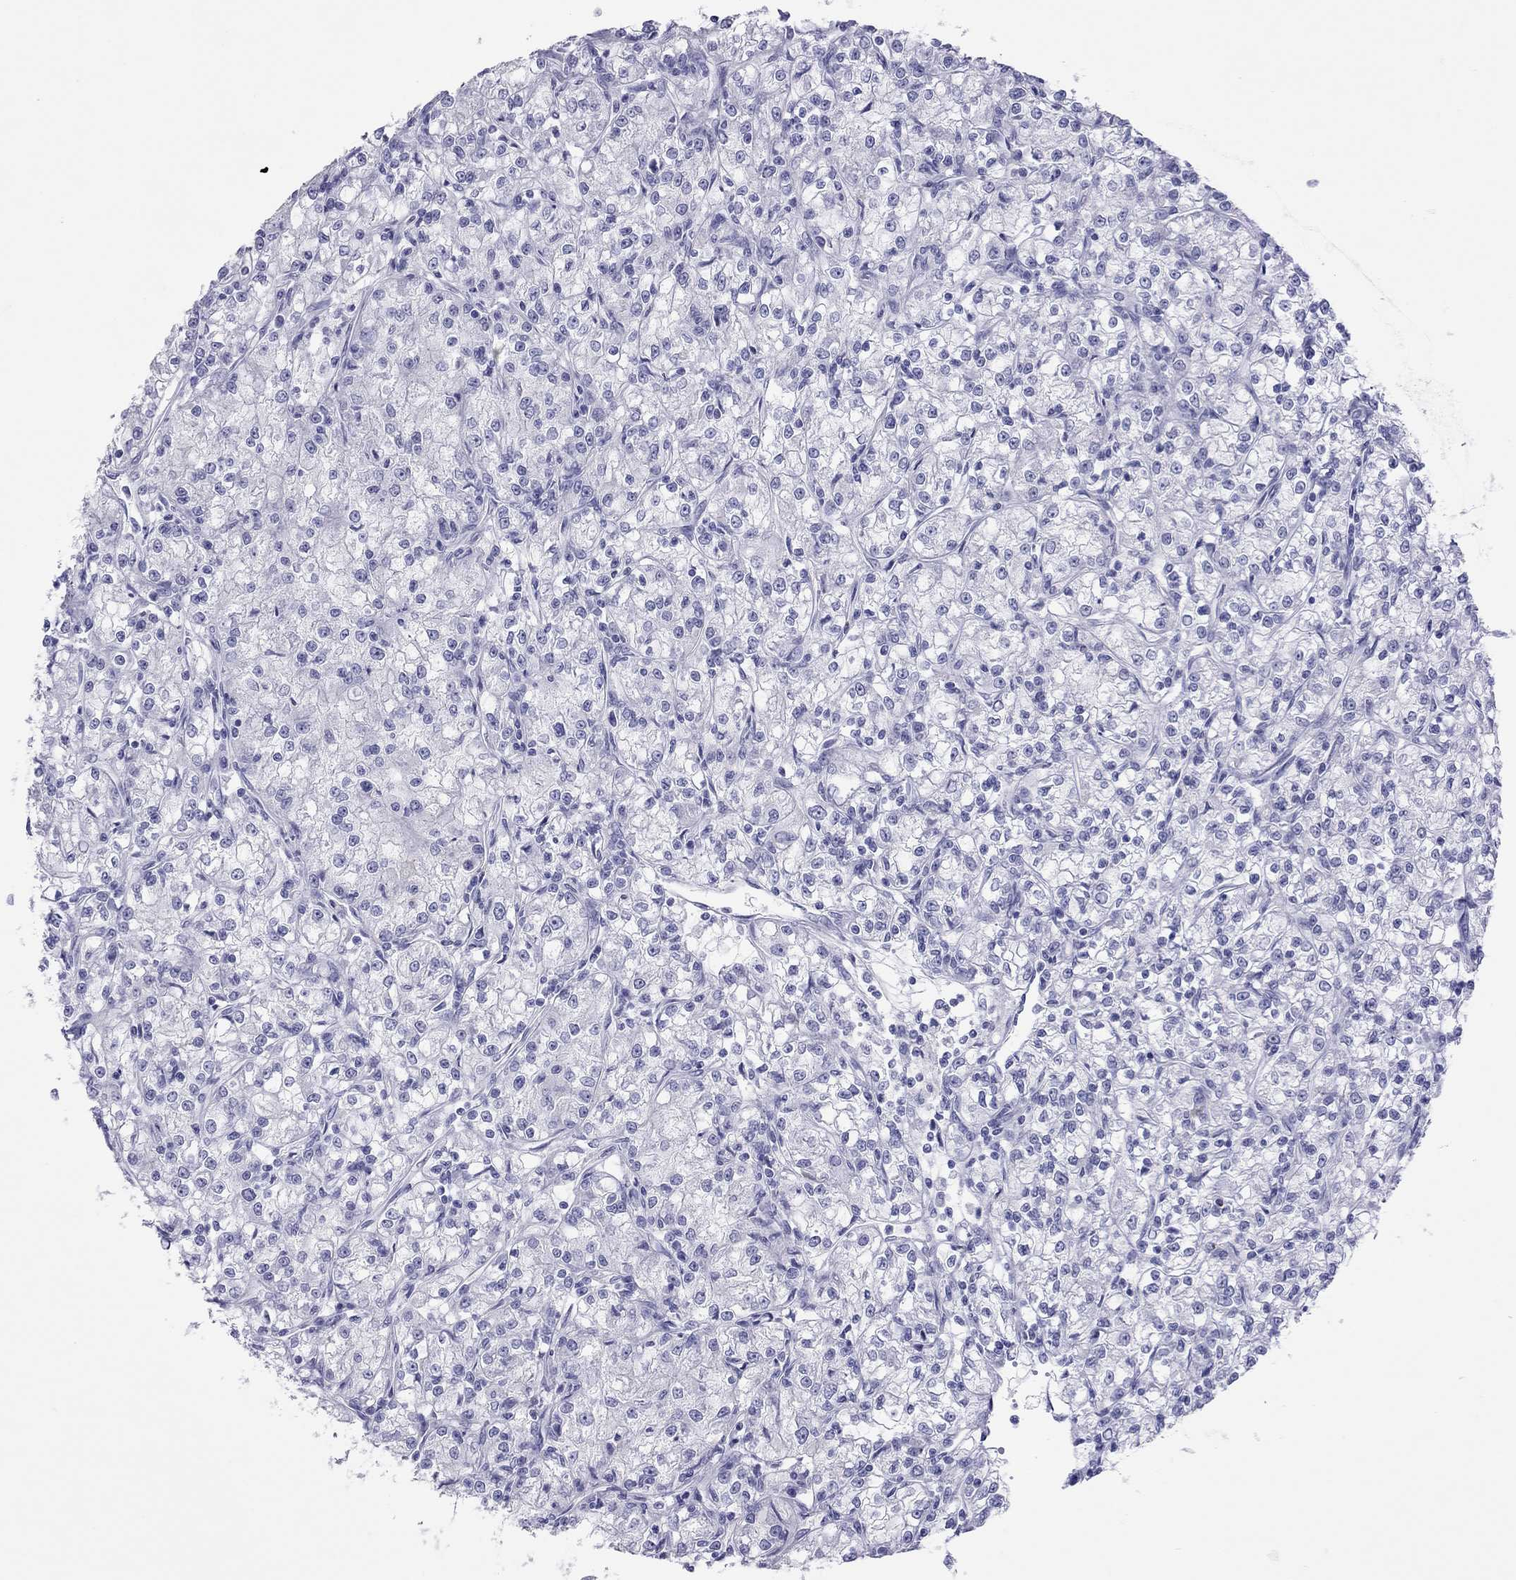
{"staining": {"intensity": "negative", "quantity": "none", "location": "none"}, "tissue": "renal cancer", "cell_type": "Tumor cells", "image_type": "cancer", "snomed": [{"axis": "morphology", "description": "Adenocarcinoma, NOS"}, {"axis": "topography", "description": "Kidney"}], "caption": "DAB (3,3'-diaminobenzidine) immunohistochemical staining of renal cancer demonstrates no significant positivity in tumor cells.", "gene": "STAG3", "patient": {"sex": "female", "age": 59}}